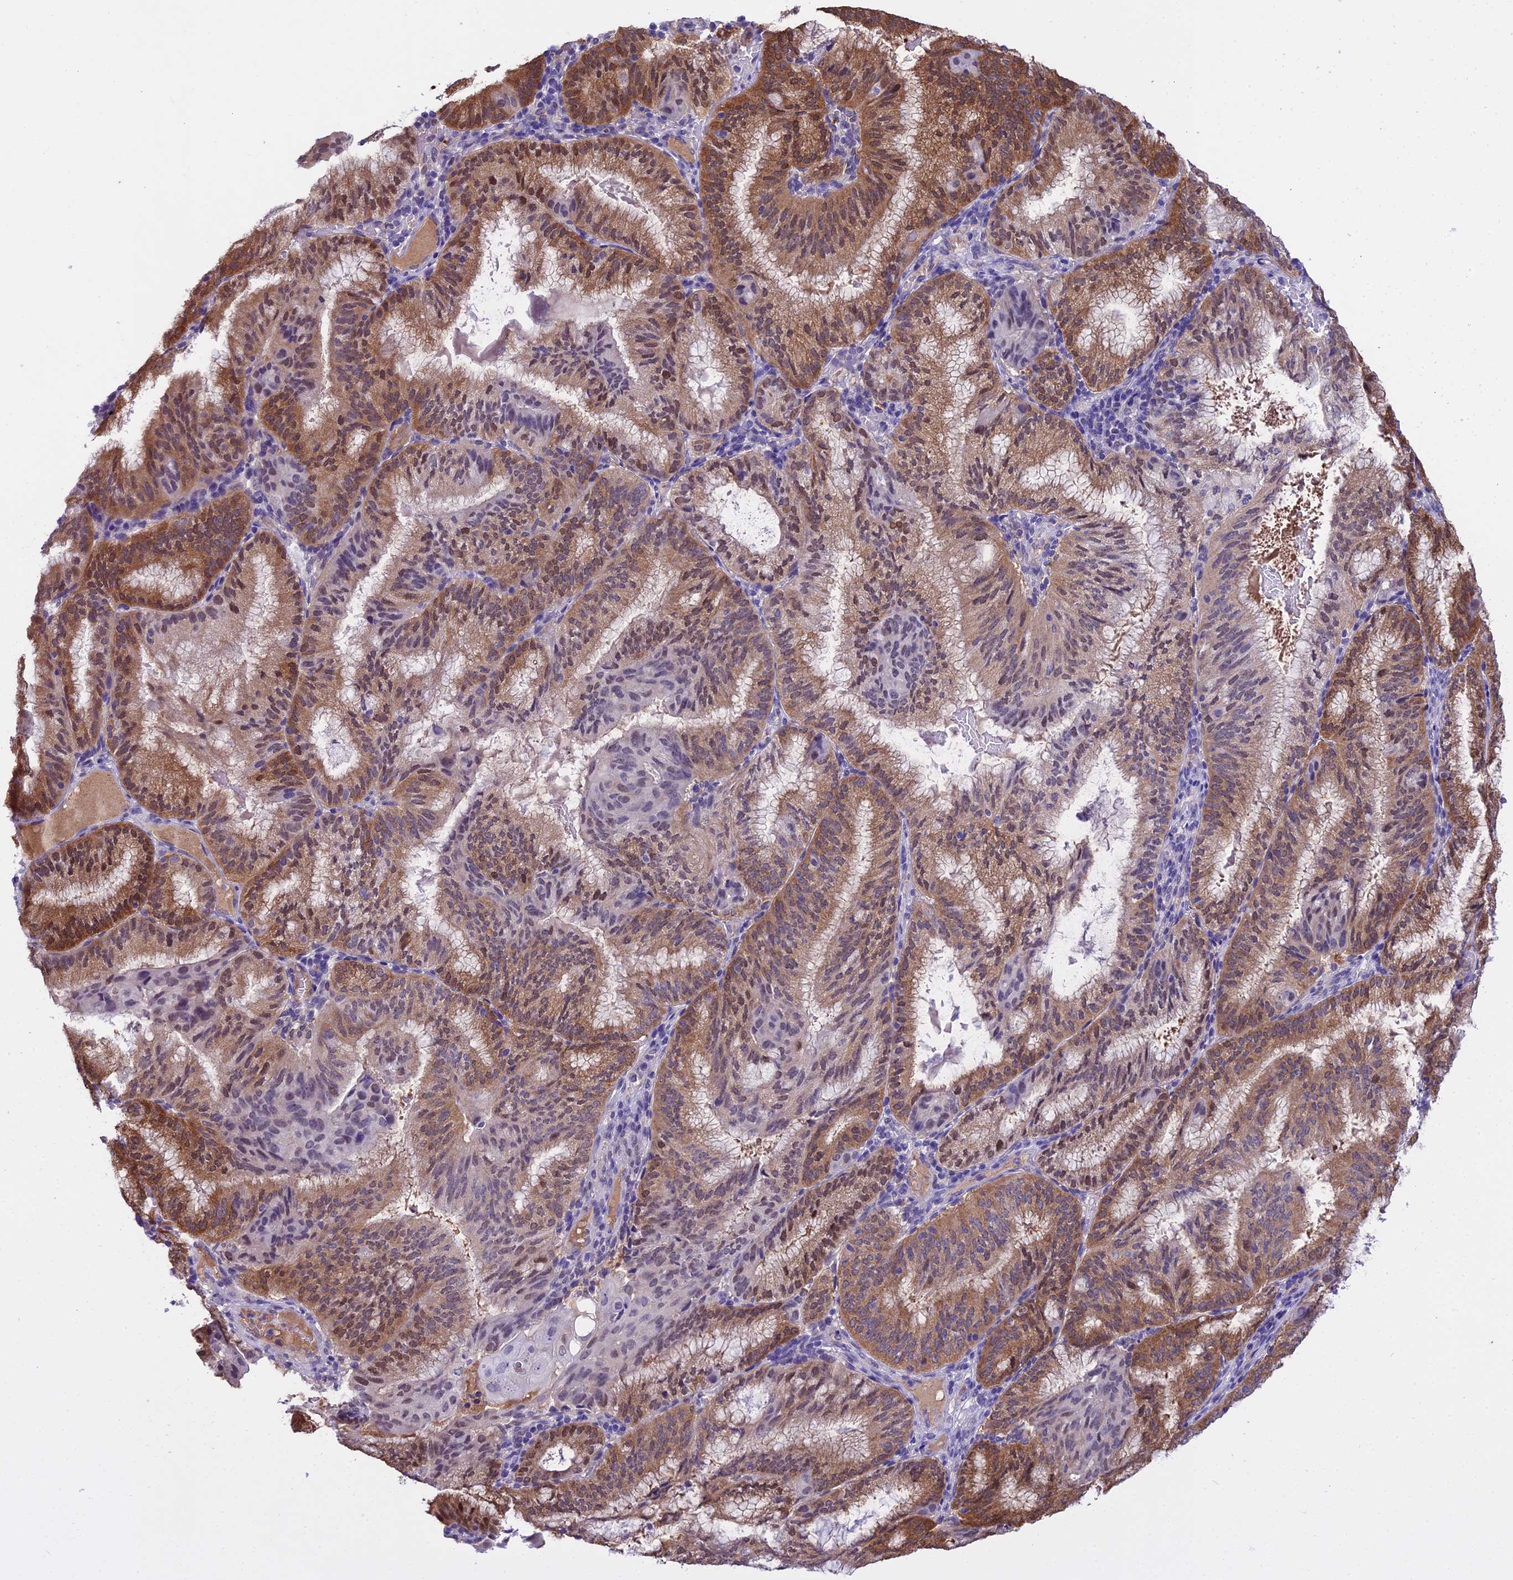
{"staining": {"intensity": "moderate", "quantity": ">75%", "location": "cytoplasmic/membranous,nuclear"}, "tissue": "endometrial cancer", "cell_type": "Tumor cells", "image_type": "cancer", "snomed": [{"axis": "morphology", "description": "Adenocarcinoma, NOS"}, {"axis": "topography", "description": "Endometrium"}], "caption": "This is a micrograph of immunohistochemistry staining of endometrial adenocarcinoma, which shows moderate expression in the cytoplasmic/membranous and nuclear of tumor cells.", "gene": "MAT2A", "patient": {"sex": "female", "age": 49}}